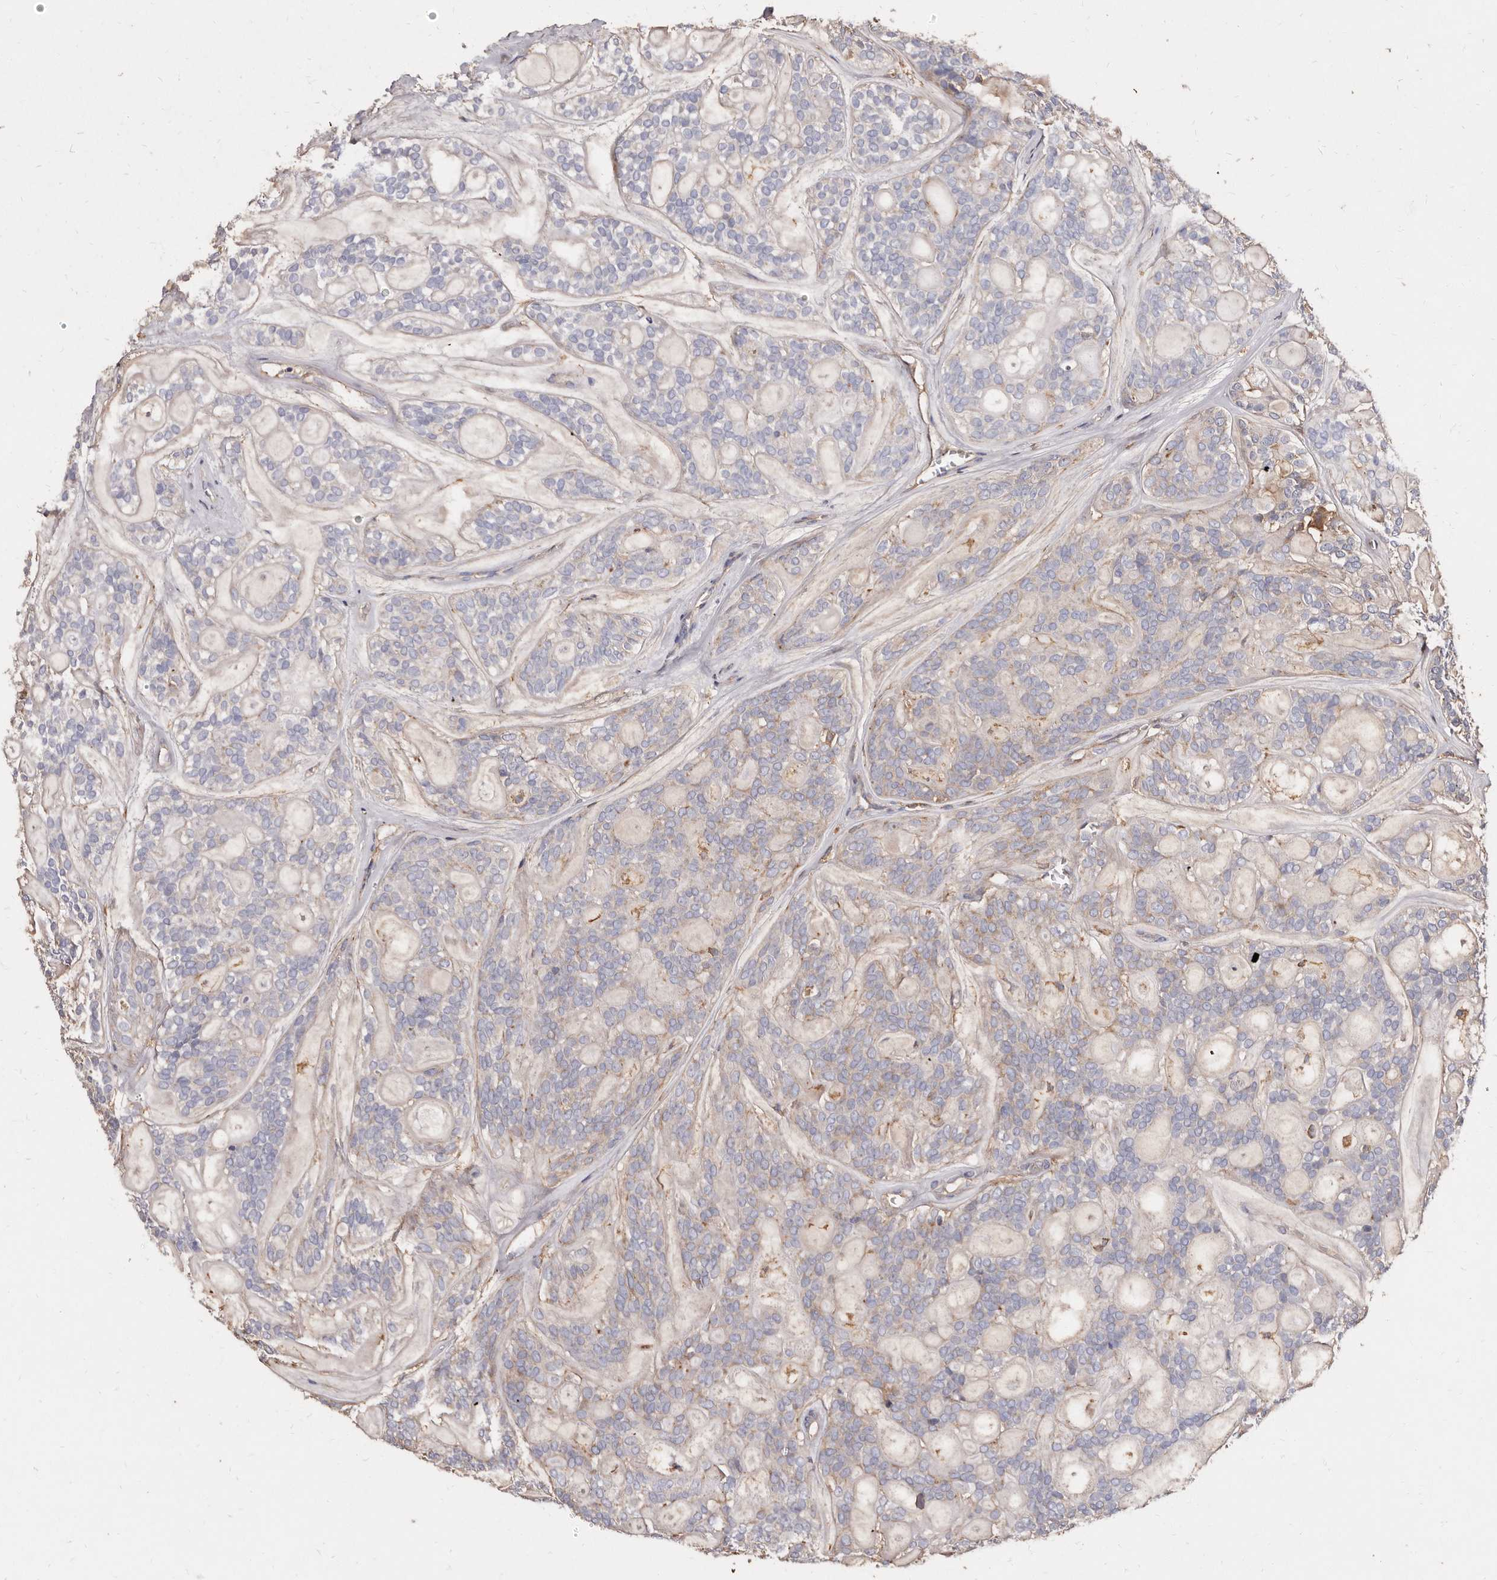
{"staining": {"intensity": "weak", "quantity": "<25%", "location": "cytoplasmic/membranous"}, "tissue": "head and neck cancer", "cell_type": "Tumor cells", "image_type": "cancer", "snomed": [{"axis": "morphology", "description": "Adenocarcinoma, NOS"}, {"axis": "topography", "description": "Head-Neck"}], "caption": "A histopathology image of human head and neck adenocarcinoma is negative for staining in tumor cells. (Stains: DAB (3,3'-diaminobenzidine) IHC with hematoxylin counter stain, Microscopy: brightfield microscopy at high magnification).", "gene": "COQ8B", "patient": {"sex": "male", "age": 66}}